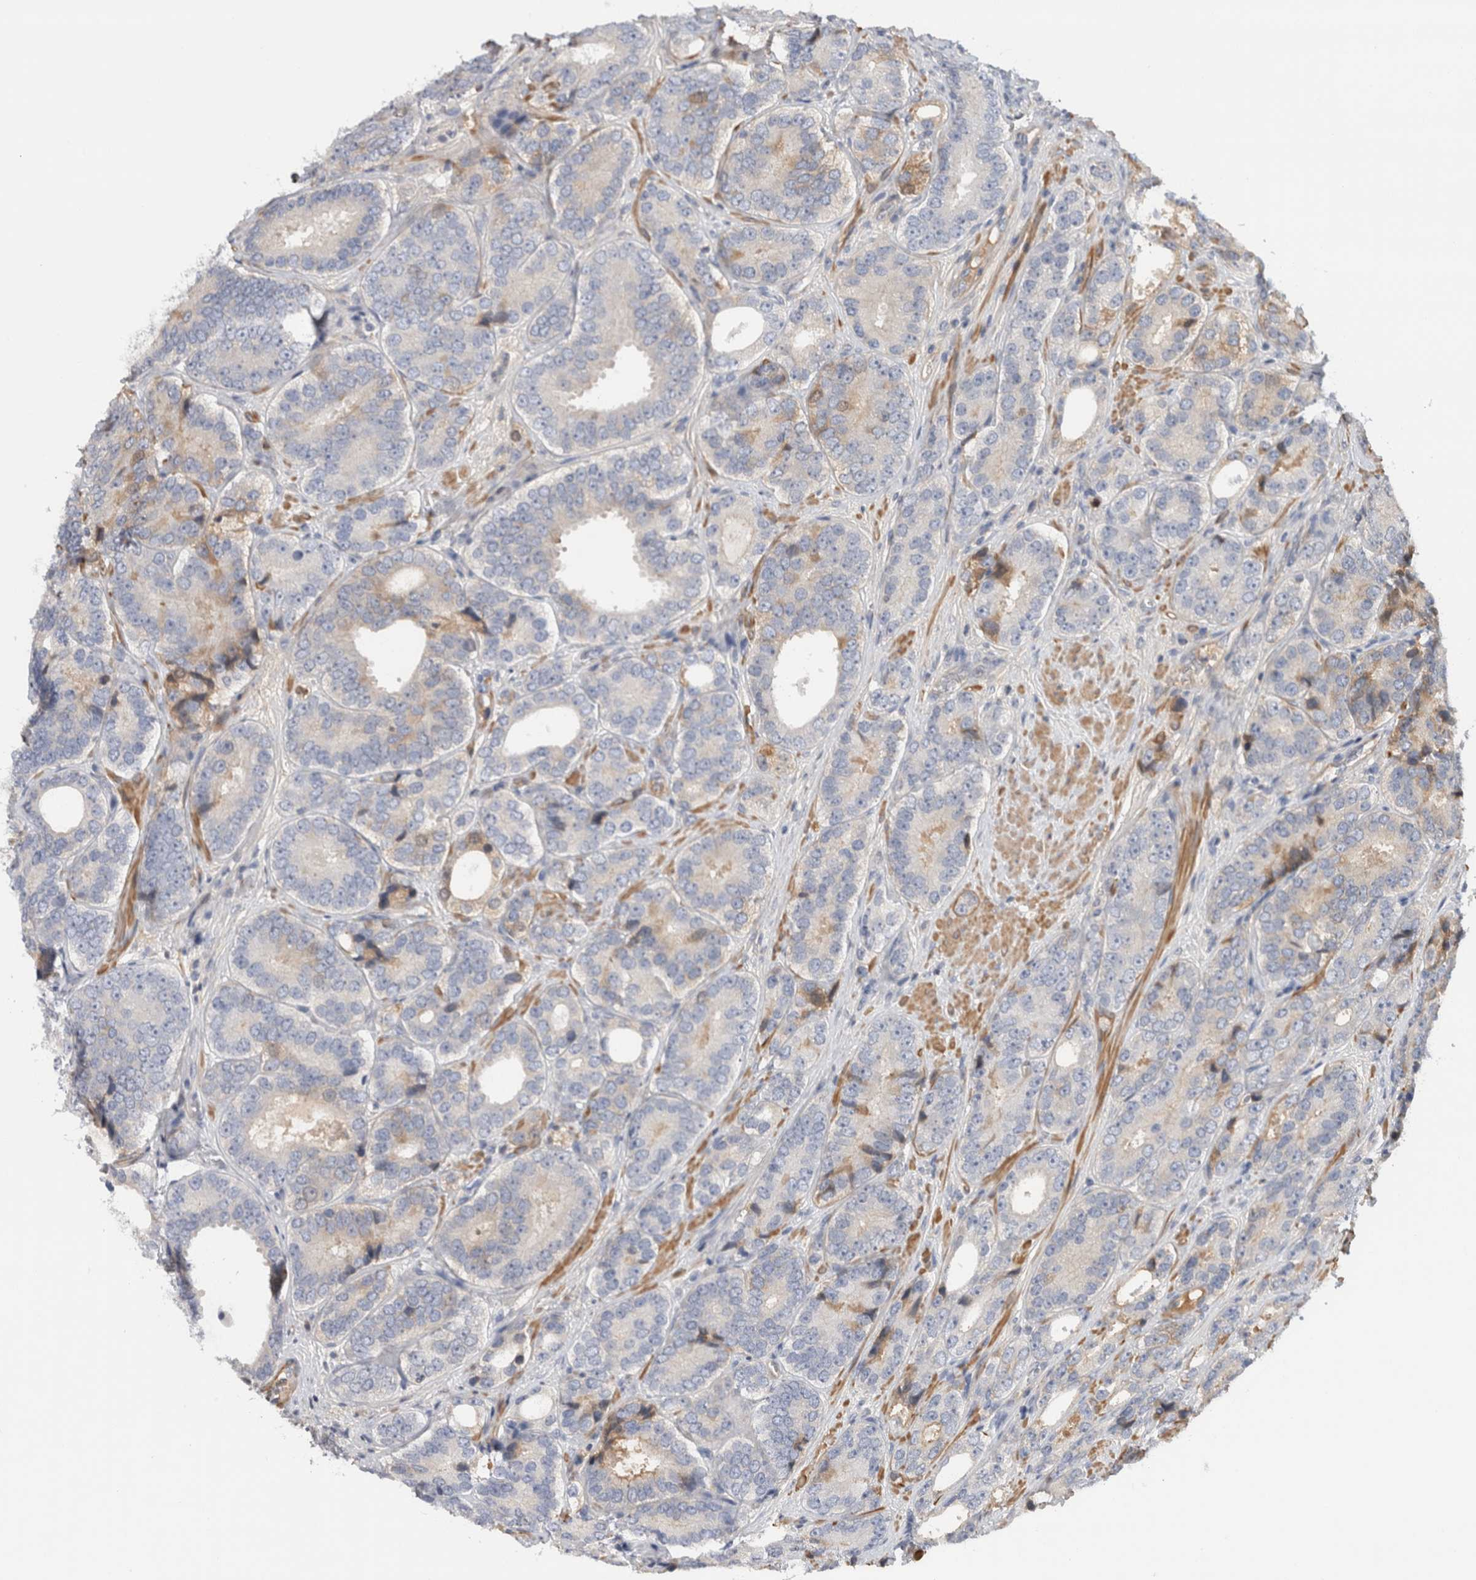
{"staining": {"intensity": "negative", "quantity": "none", "location": "none"}, "tissue": "prostate cancer", "cell_type": "Tumor cells", "image_type": "cancer", "snomed": [{"axis": "morphology", "description": "Adenocarcinoma, High grade"}, {"axis": "topography", "description": "Prostate"}], "caption": "The histopathology image exhibits no staining of tumor cells in prostate cancer.", "gene": "CFI", "patient": {"sex": "male", "age": 56}}